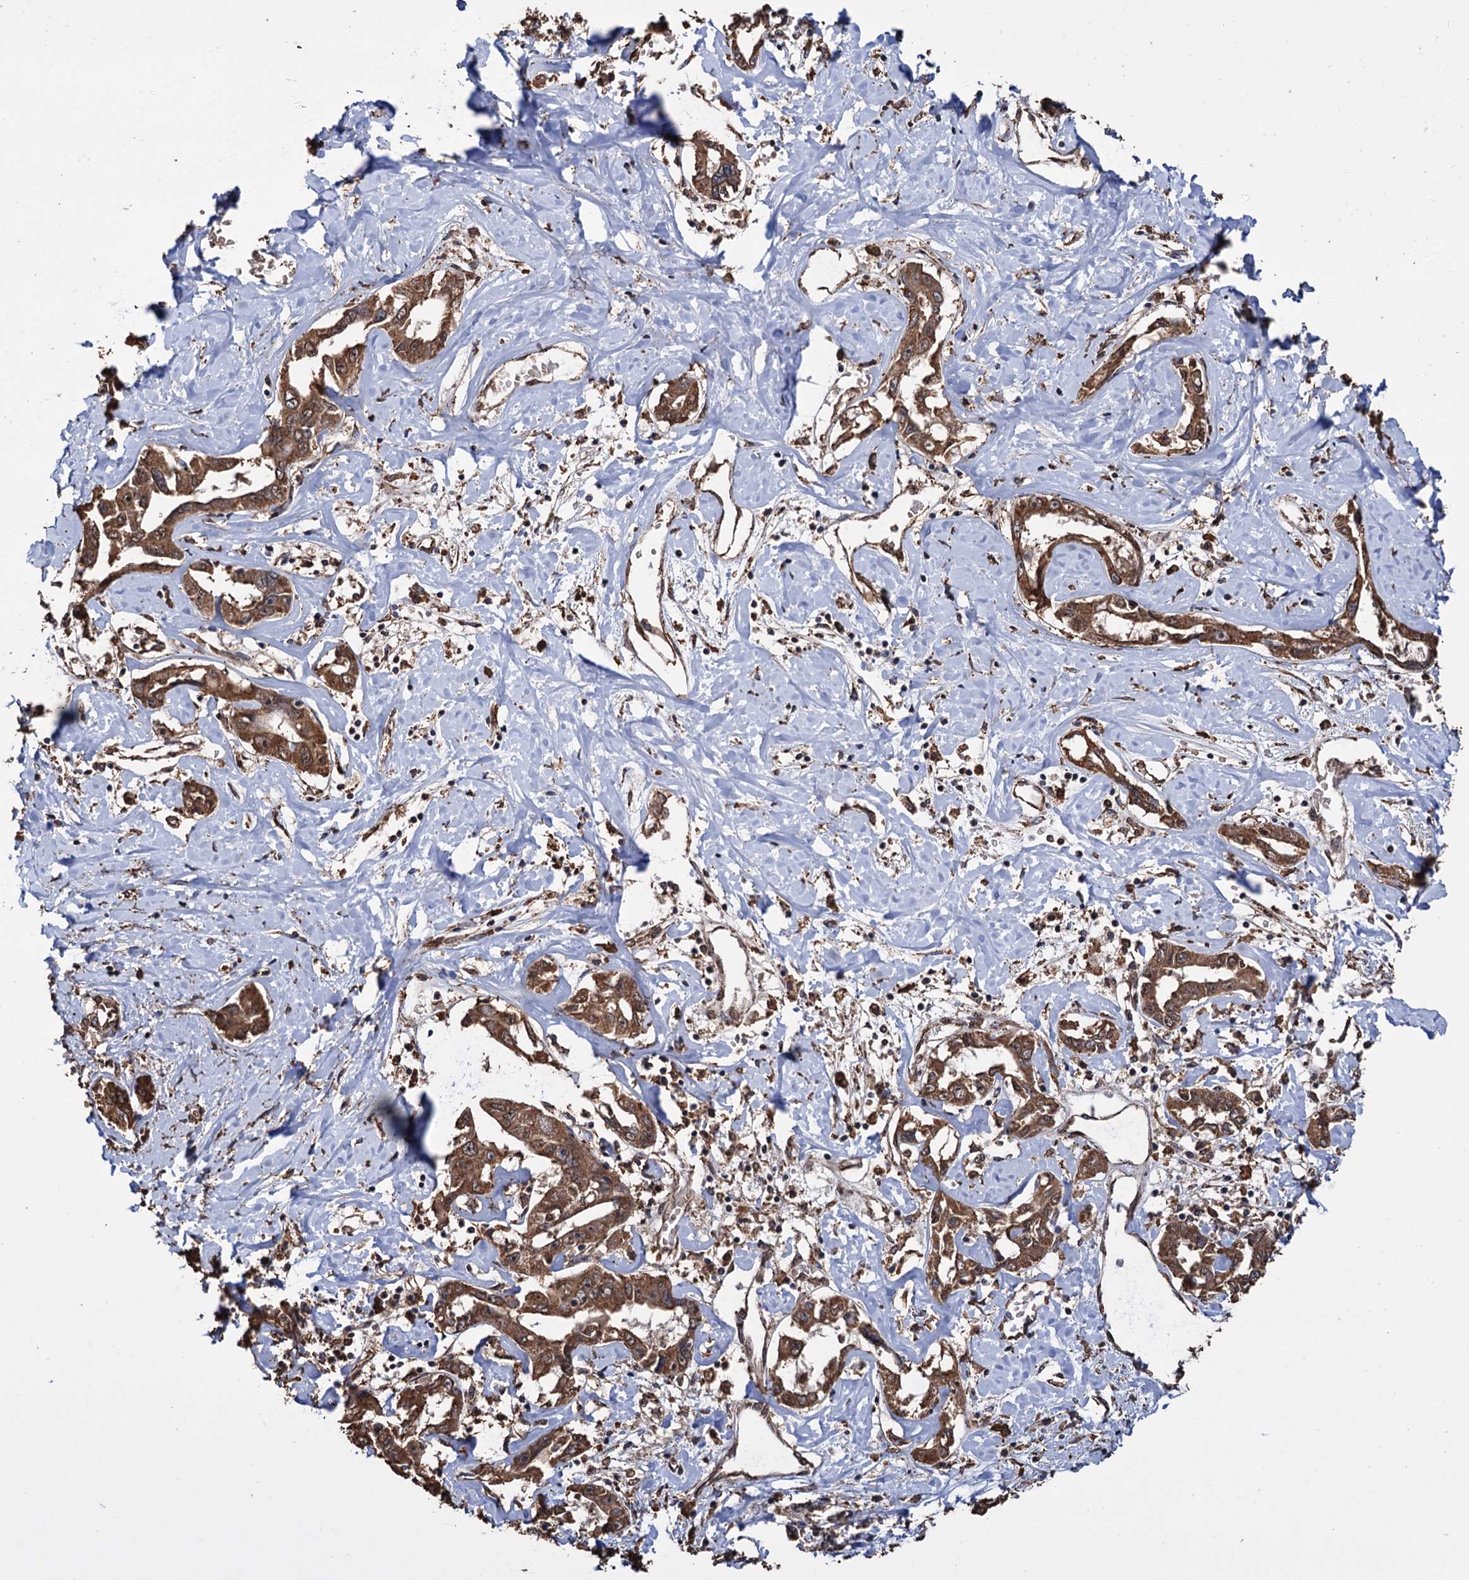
{"staining": {"intensity": "strong", "quantity": ">75%", "location": "cytoplasmic/membranous,nuclear"}, "tissue": "liver cancer", "cell_type": "Tumor cells", "image_type": "cancer", "snomed": [{"axis": "morphology", "description": "Cholangiocarcinoma"}, {"axis": "topography", "description": "Liver"}], "caption": "Liver cholangiocarcinoma stained for a protein displays strong cytoplasmic/membranous and nuclear positivity in tumor cells.", "gene": "TBC1D12", "patient": {"sex": "male", "age": 59}}